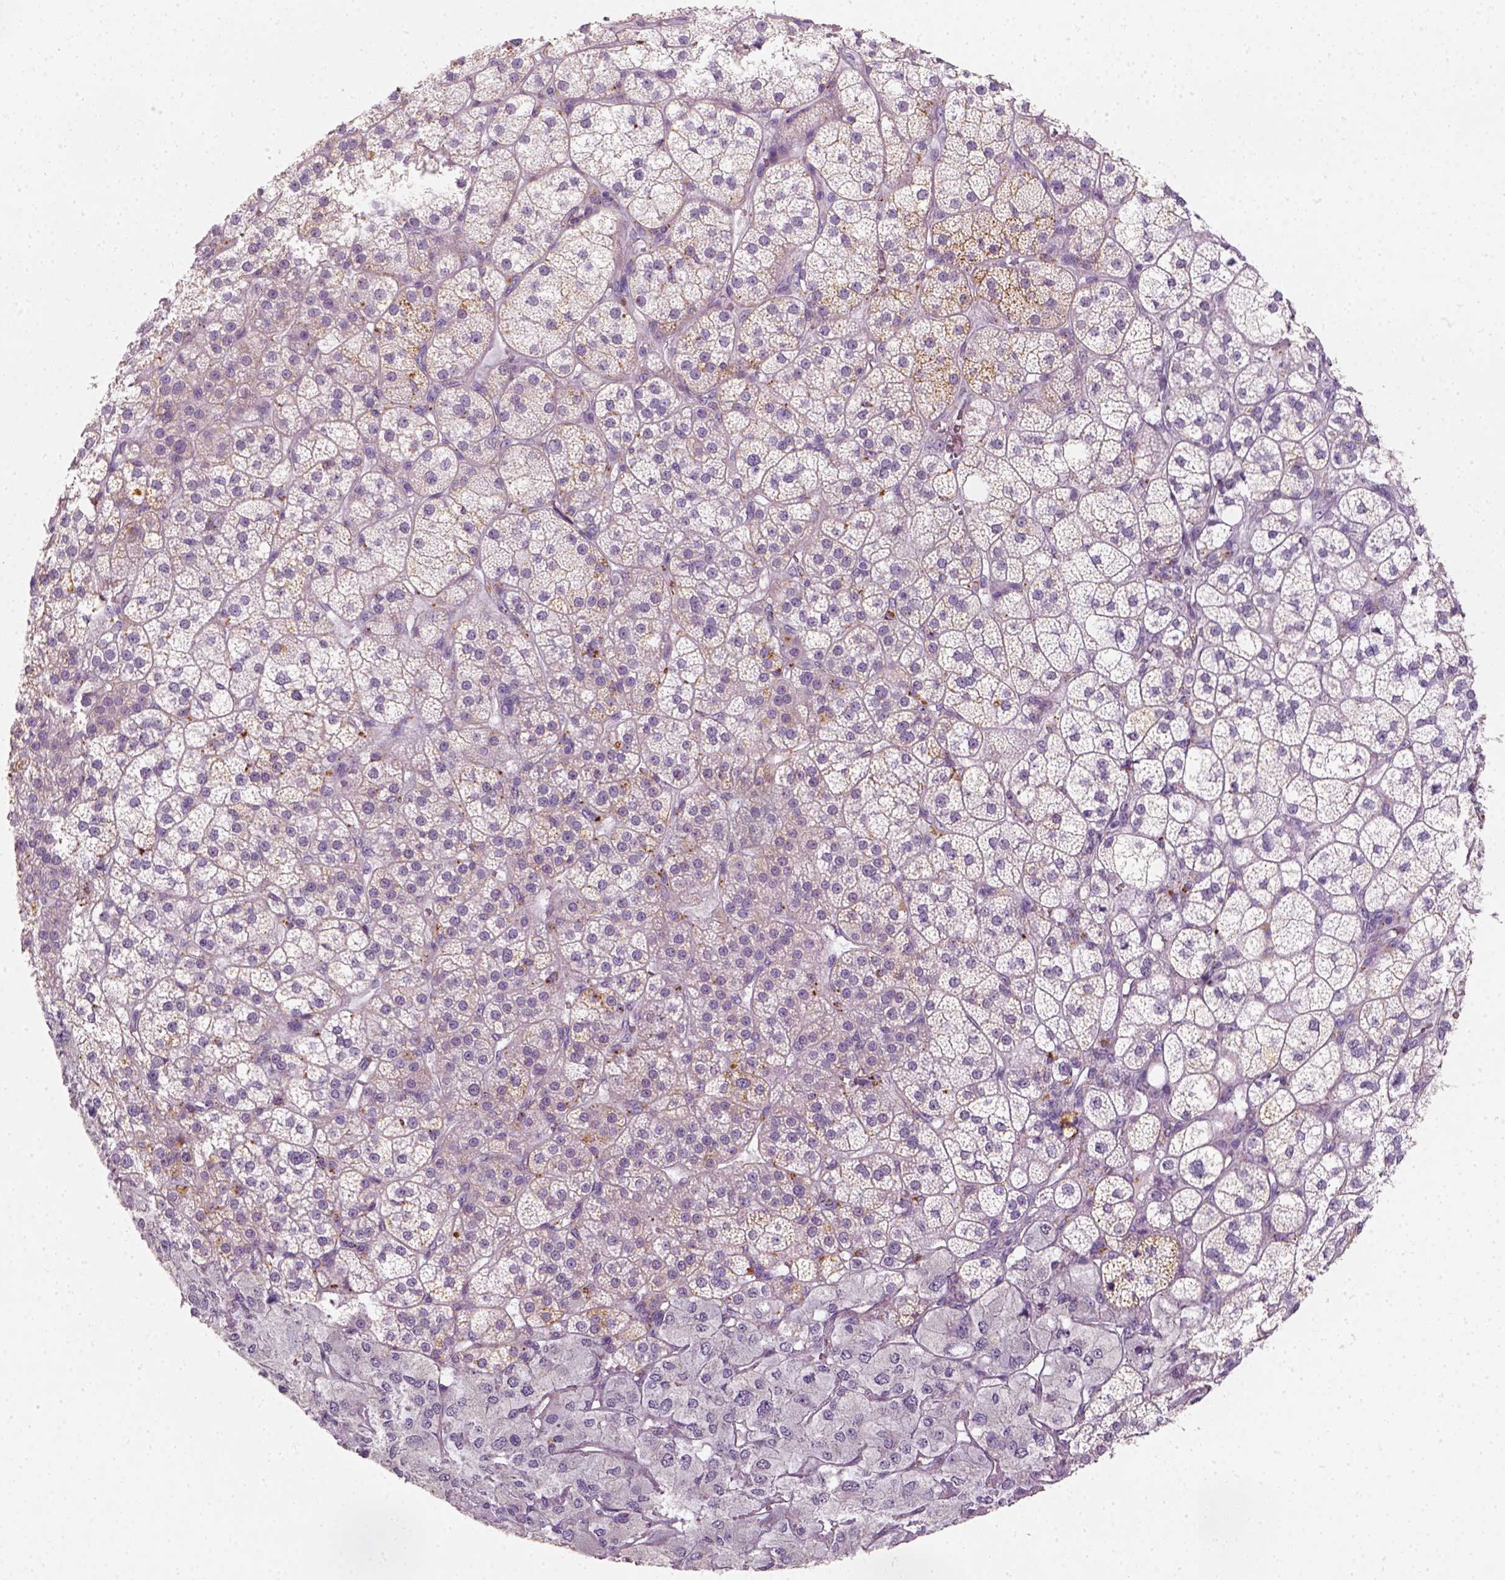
{"staining": {"intensity": "moderate", "quantity": "25%-75%", "location": "cytoplasmic/membranous"}, "tissue": "adrenal gland", "cell_type": "Glandular cells", "image_type": "normal", "snomed": [{"axis": "morphology", "description": "Normal tissue, NOS"}, {"axis": "topography", "description": "Adrenal gland"}], "caption": "An immunohistochemistry micrograph of unremarkable tissue is shown. Protein staining in brown shows moderate cytoplasmic/membranous positivity in adrenal gland within glandular cells. The protein is stained brown, and the nuclei are stained in blue (DAB IHC with brightfield microscopy, high magnification).", "gene": "FAM163B", "patient": {"sex": "female", "age": 60}}